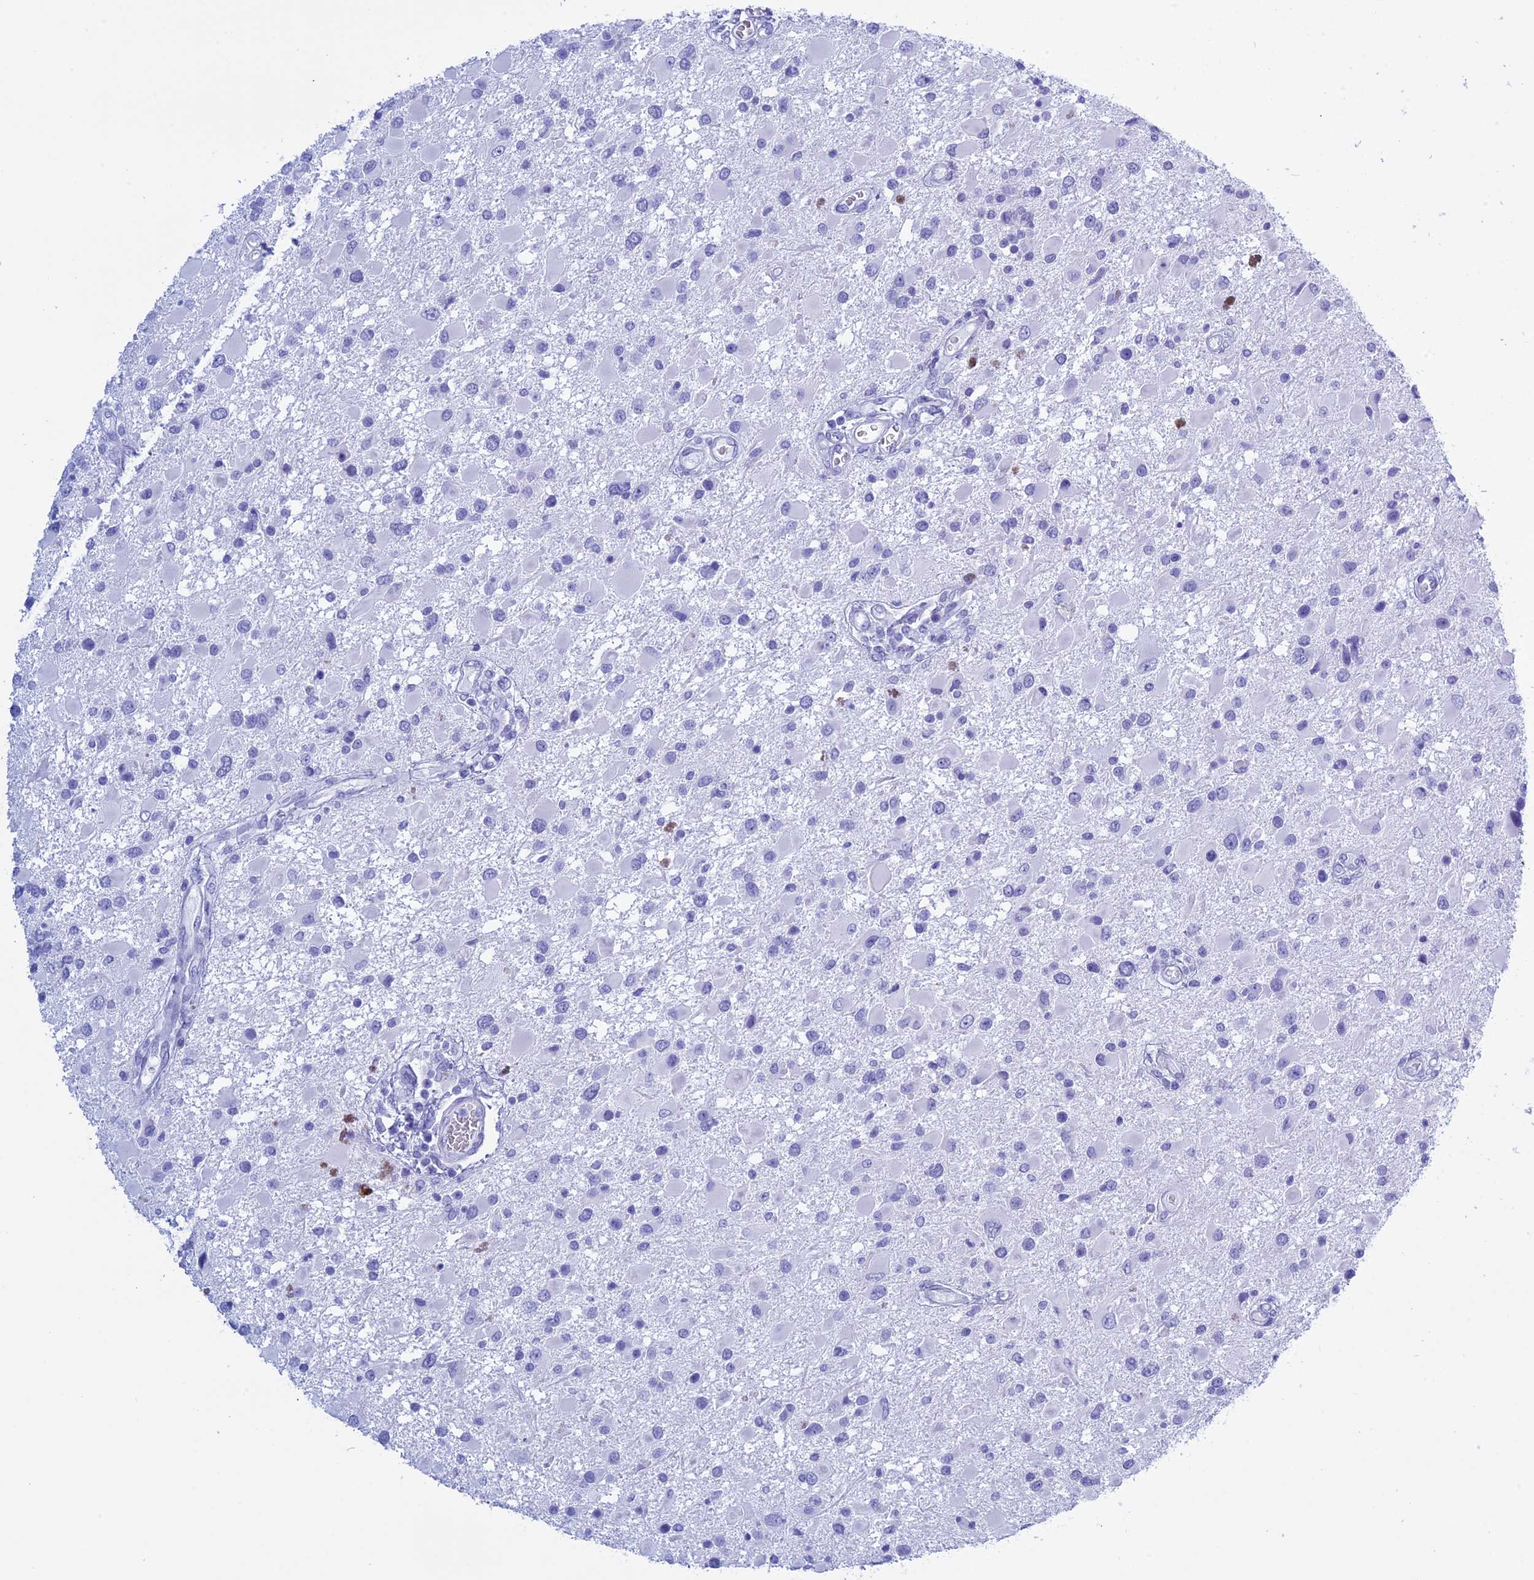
{"staining": {"intensity": "negative", "quantity": "none", "location": "none"}, "tissue": "glioma", "cell_type": "Tumor cells", "image_type": "cancer", "snomed": [{"axis": "morphology", "description": "Glioma, malignant, High grade"}, {"axis": "topography", "description": "Brain"}], "caption": "This is an immunohistochemistry photomicrograph of high-grade glioma (malignant). There is no expression in tumor cells.", "gene": "KCTD21", "patient": {"sex": "male", "age": 53}}